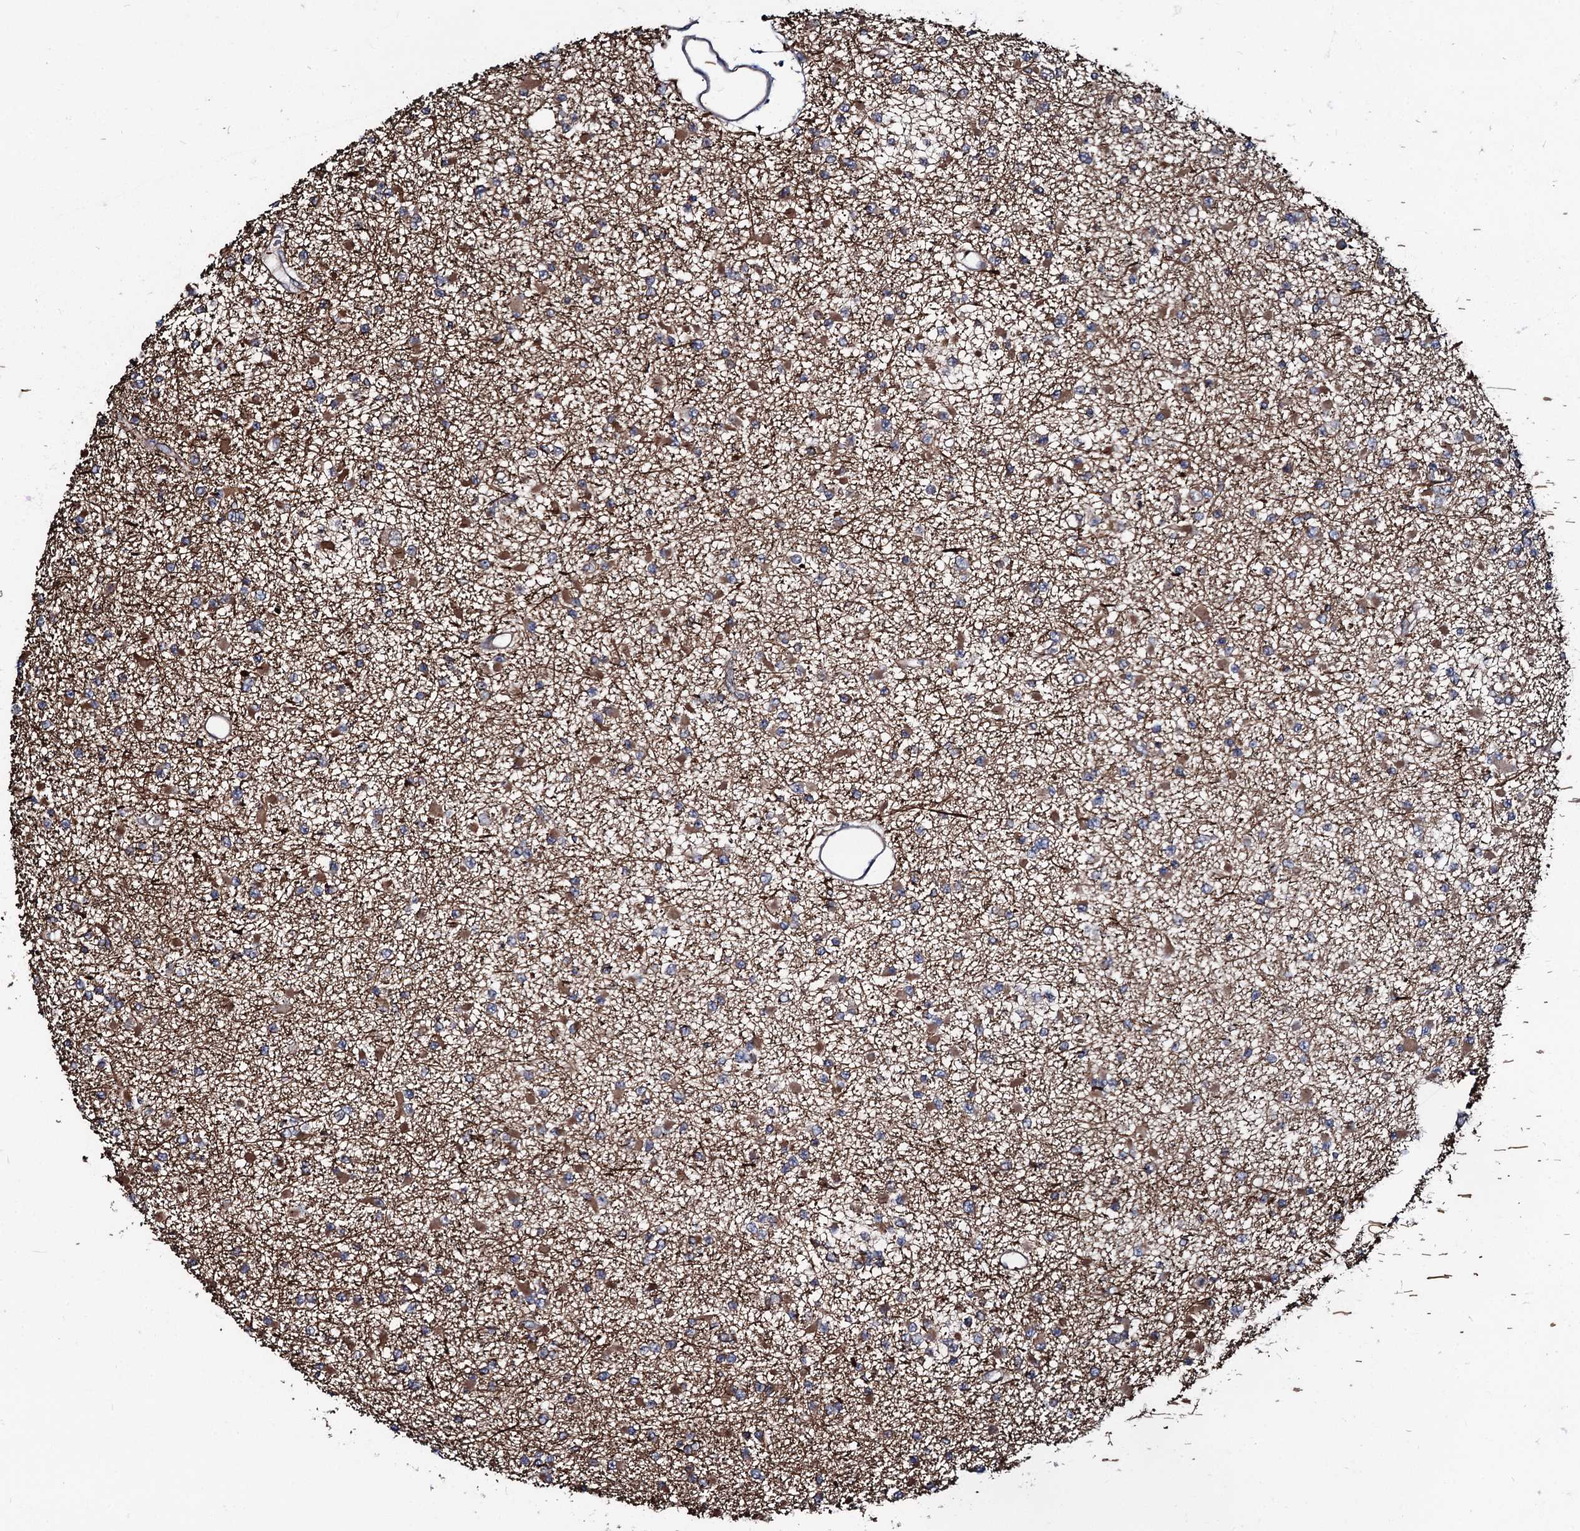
{"staining": {"intensity": "moderate", "quantity": "25%-75%", "location": "cytoplasmic/membranous"}, "tissue": "glioma", "cell_type": "Tumor cells", "image_type": "cancer", "snomed": [{"axis": "morphology", "description": "Glioma, malignant, Low grade"}, {"axis": "topography", "description": "Brain"}], "caption": "Tumor cells demonstrate medium levels of moderate cytoplasmic/membranous positivity in about 25%-75% of cells in human glioma.", "gene": "KXD1", "patient": {"sex": "female", "age": 22}}